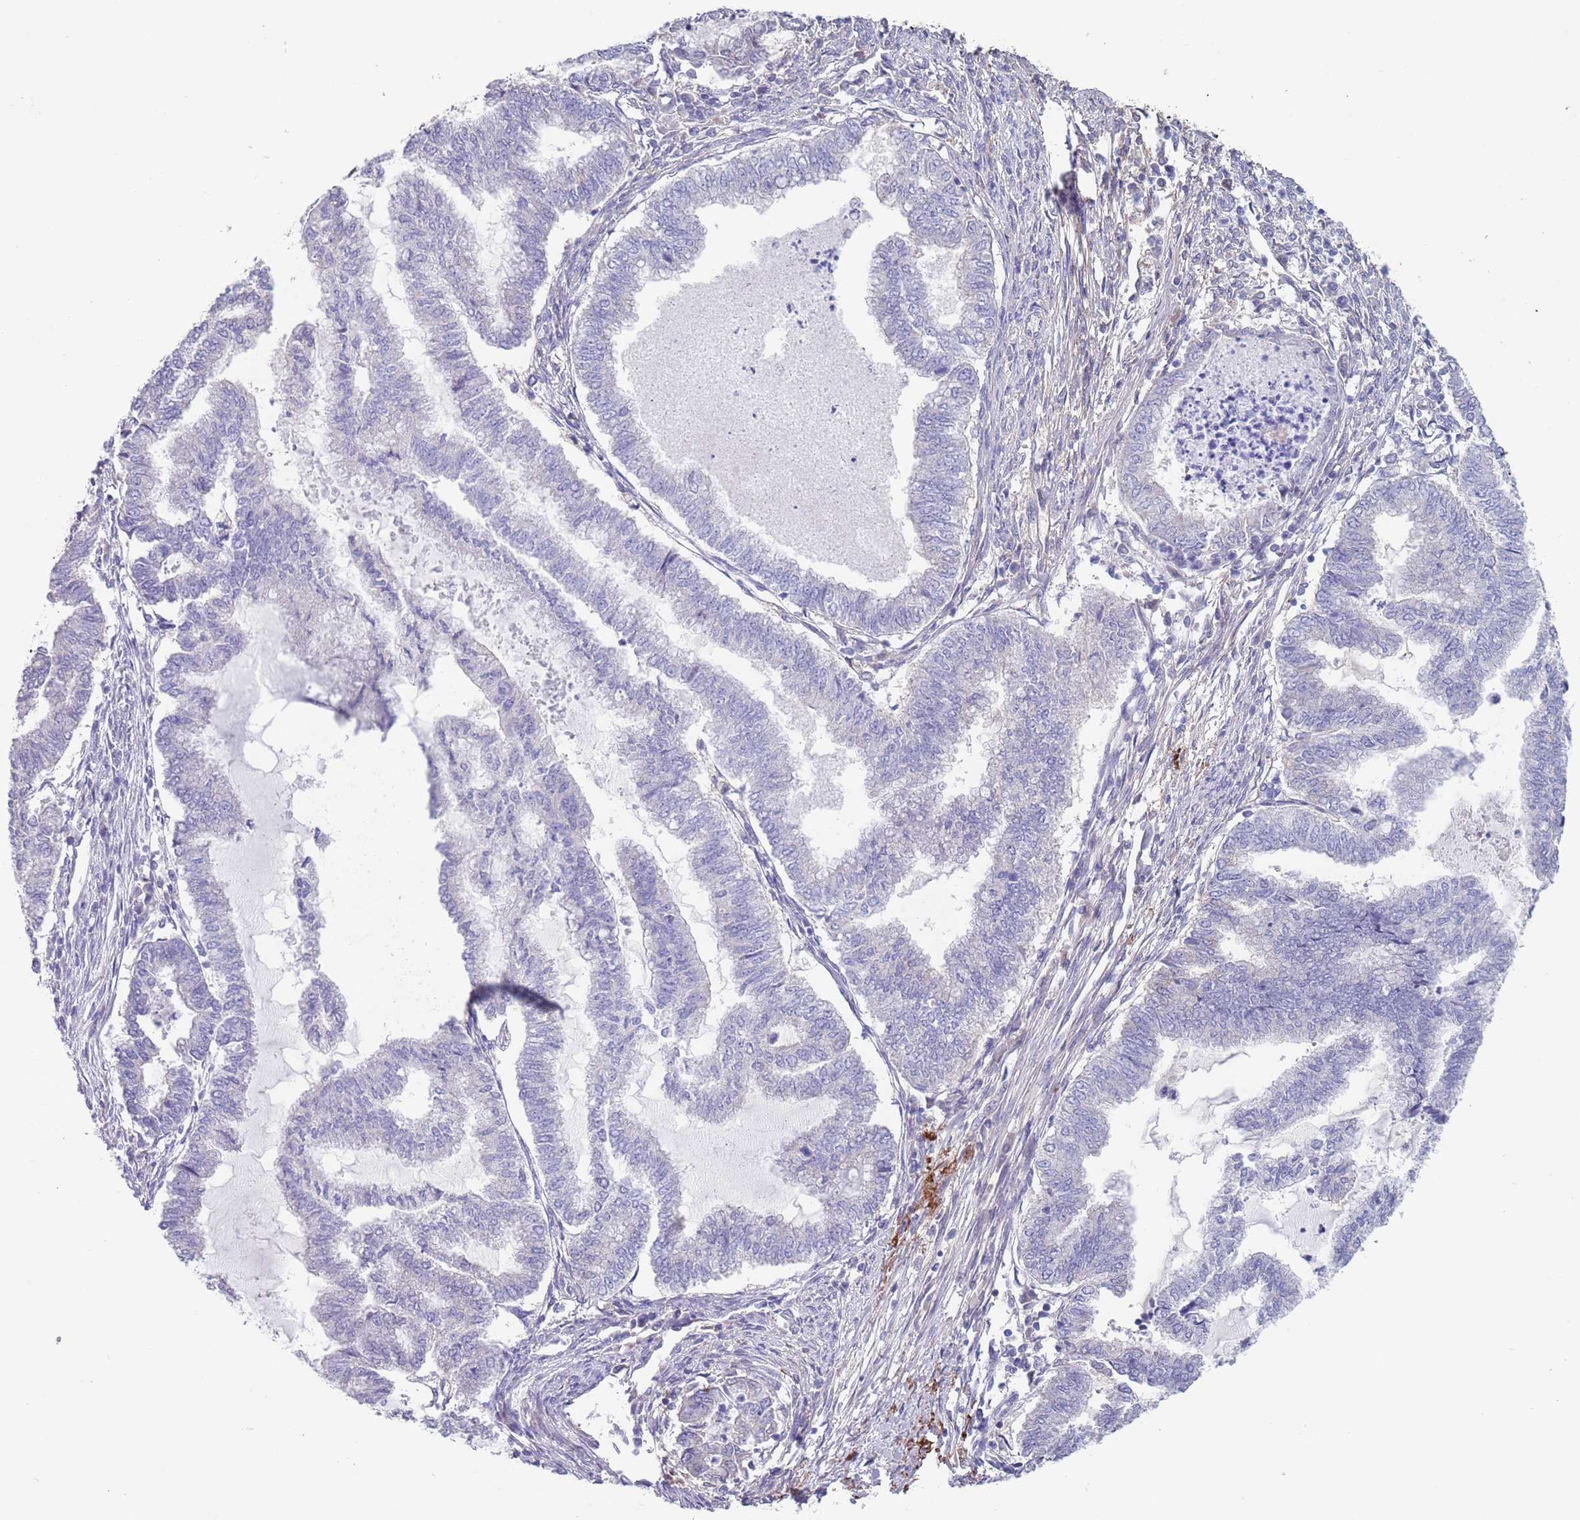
{"staining": {"intensity": "negative", "quantity": "none", "location": "none"}, "tissue": "endometrial cancer", "cell_type": "Tumor cells", "image_type": "cancer", "snomed": [{"axis": "morphology", "description": "Adenocarcinoma, NOS"}, {"axis": "topography", "description": "Endometrium"}], "caption": "High magnification brightfield microscopy of endometrial adenocarcinoma stained with DAB (3,3'-diaminobenzidine) (brown) and counterstained with hematoxylin (blue): tumor cells show no significant staining.", "gene": "RNF169", "patient": {"sex": "female", "age": 79}}